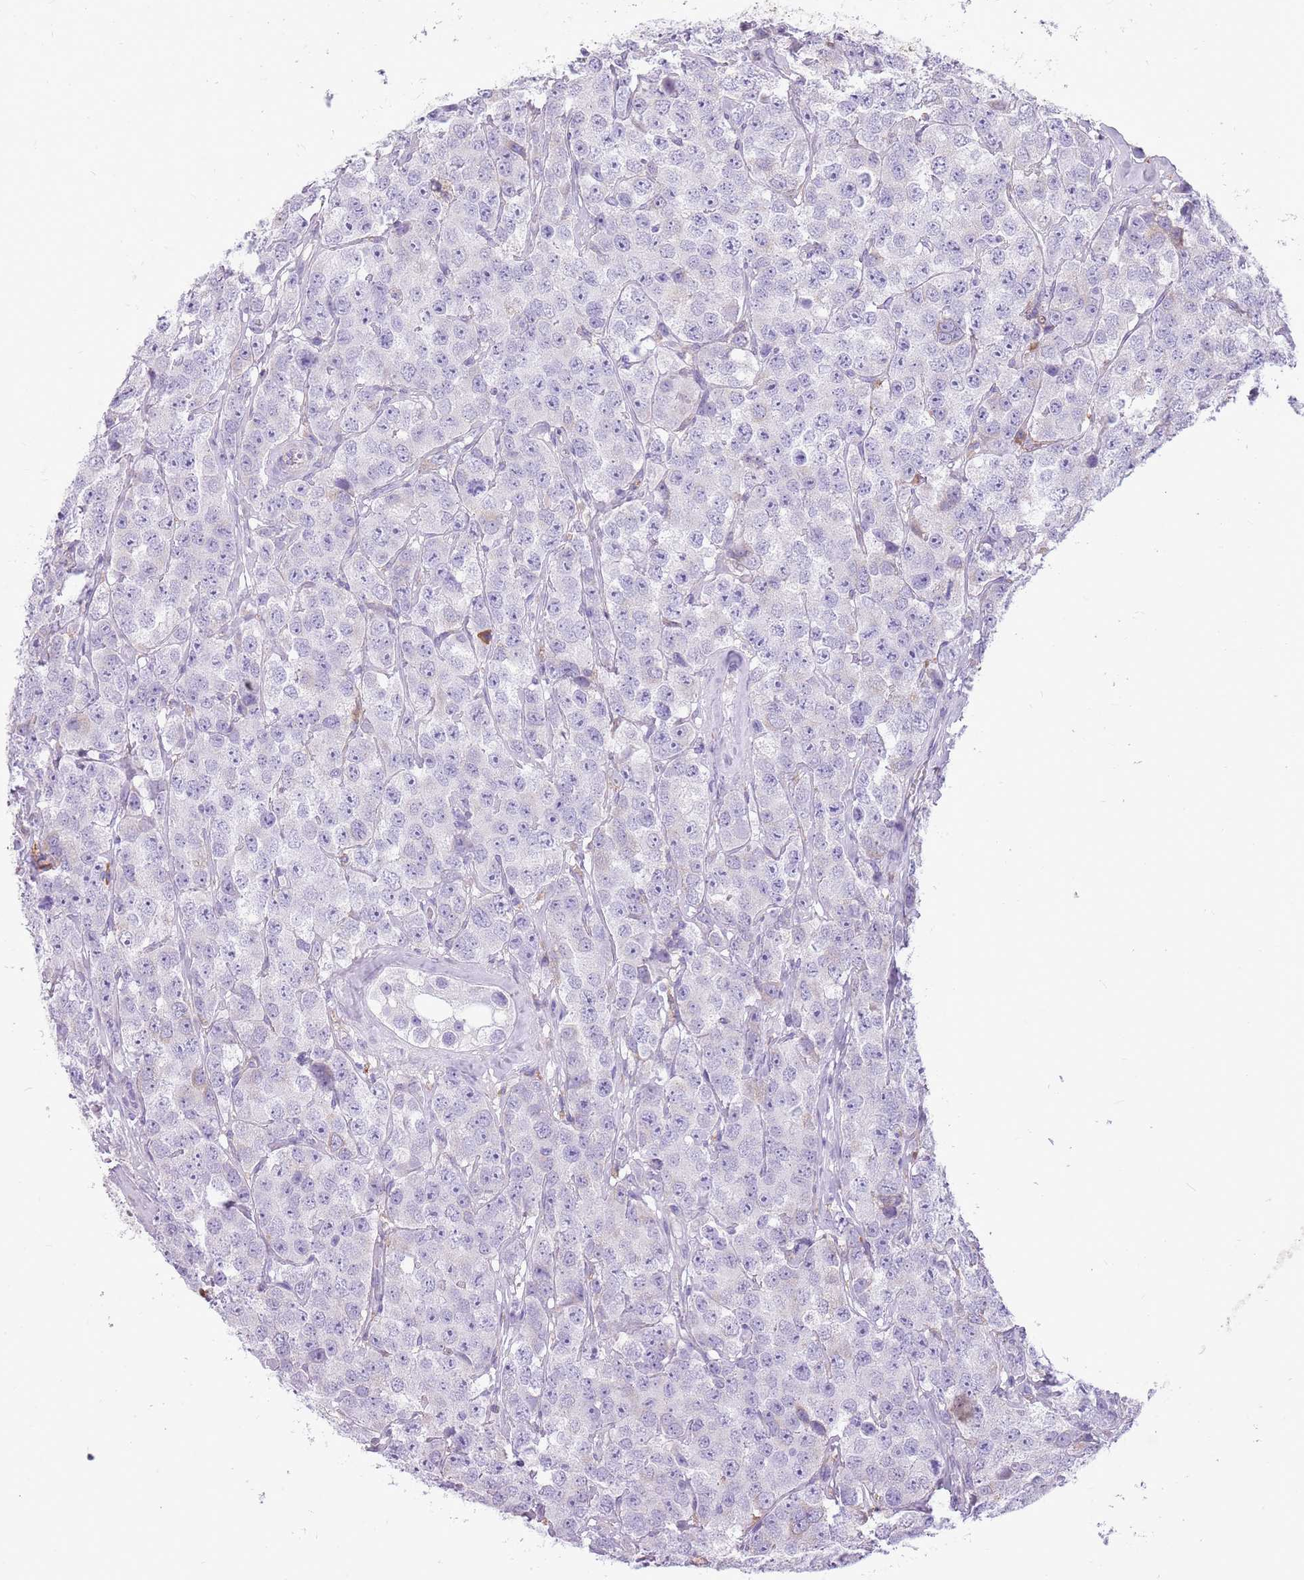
{"staining": {"intensity": "negative", "quantity": "none", "location": "none"}, "tissue": "testis cancer", "cell_type": "Tumor cells", "image_type": "cancer", "snomed": [{"axis": "morphology", "description": "Seminoma, NOS"}, {"axis": "topography", "description": "Testis"}], "caption": "This is an IHC image of human seminoma (testis). There is no staining in tumor cells.", "gene": "KCTD19", "patient": {"sex": "male", "age": 28}}